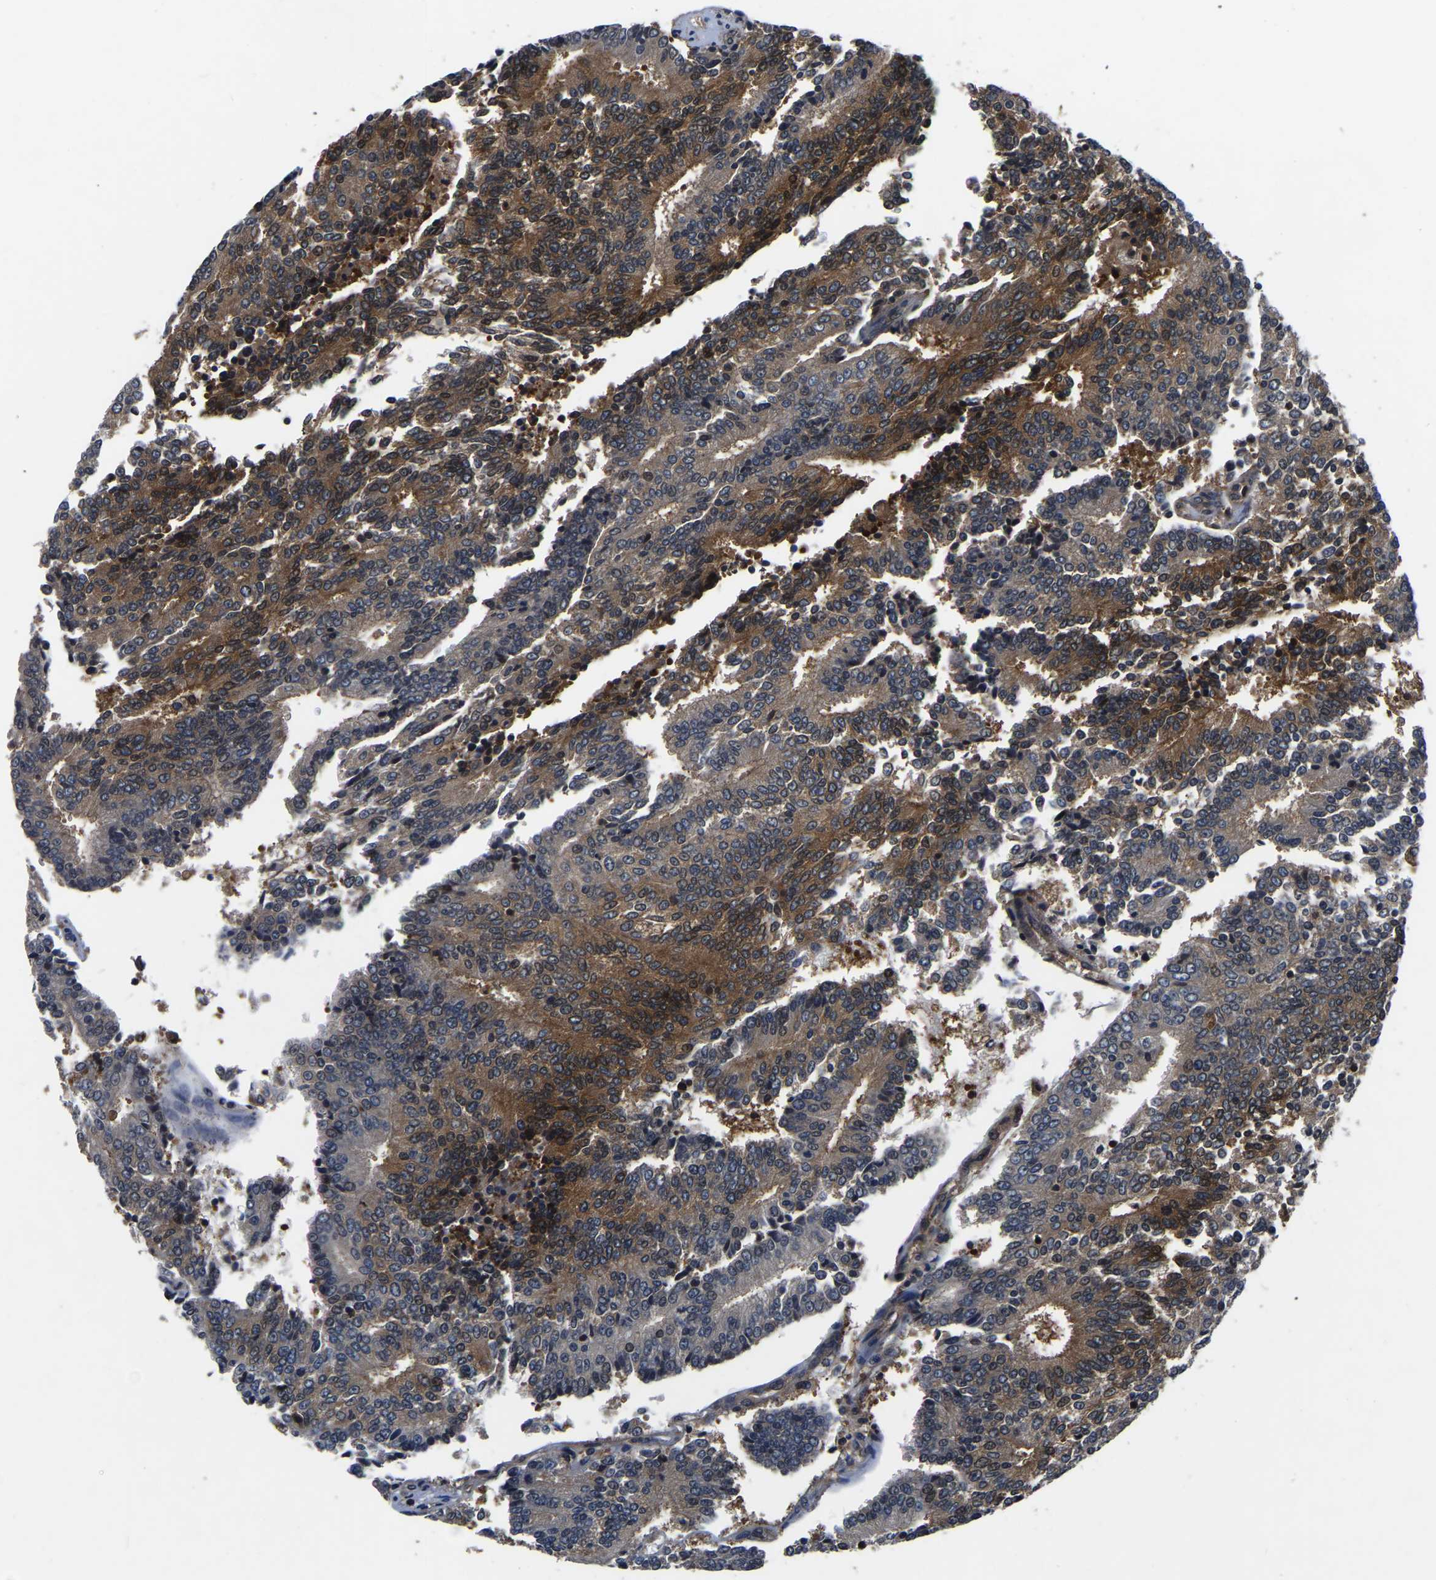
{"staining": {"intensity": "moderate", "quantity": ">75%", "location": "cytoplasmic/membranous"}, "tissue": "prostate cancer", "cell_type": "Tumor cells", "image_type": "cancer", "snomed": [{"axis": "morphology", "description": "Normal tissue, NOS"}, {"axis": "morphology", "description": "Adenocarcinoma, High grade"}, {"axis": "topography", "description": "Prostate"}, {"axis": "topography", "description": "Seminal veicle"}], "caption": "Prostate cancer tissue exhibits moderate cytoplasmic/membranous staining in about >75% of tumor cells", "gene": "FGD5", "patient": {"sex": "male", "age": 55}}